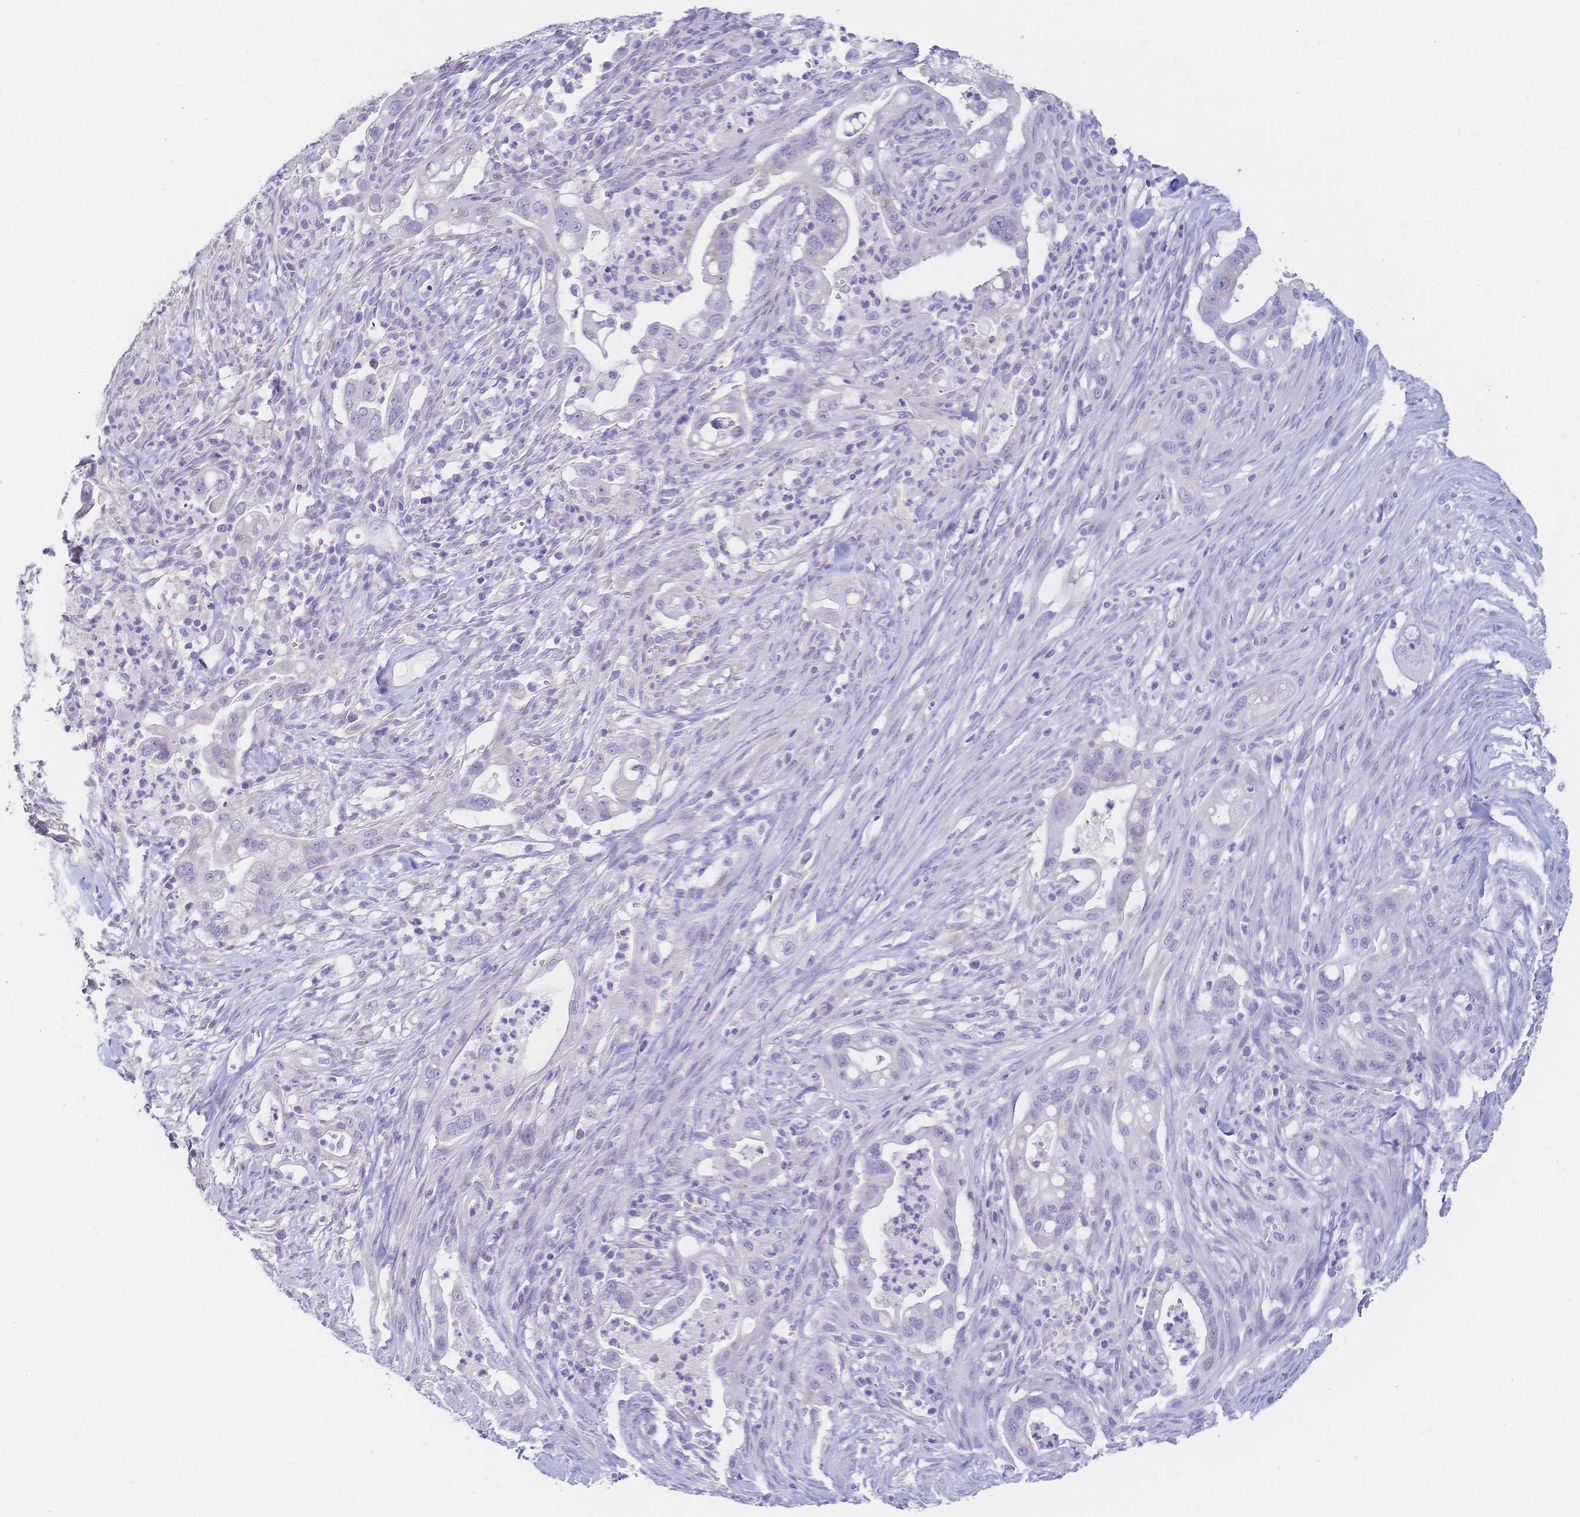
{"staining": {"intensity": "moderate", "quantity": "<25%", "location": "cytoplasmic/membranous"}, "tissue": "pancreatic cancer", "cell_type": "Tumor cells", "image_type": "cancer", "snomed": [{"axis": "morphology", "description": "Adenocarcinoma, NOS"}, {"axis": "topography", "description": "Pancreas"}], "caption": "Approximately <25% of tumor cells in human pancreatic adenocarcinoma demonstrate moderate cytoplasmic/membranous protein expression as visualized by brown immunohistochemical staining.", "gene": "CR2", "patient": {"sex": "male", "age": 44}}